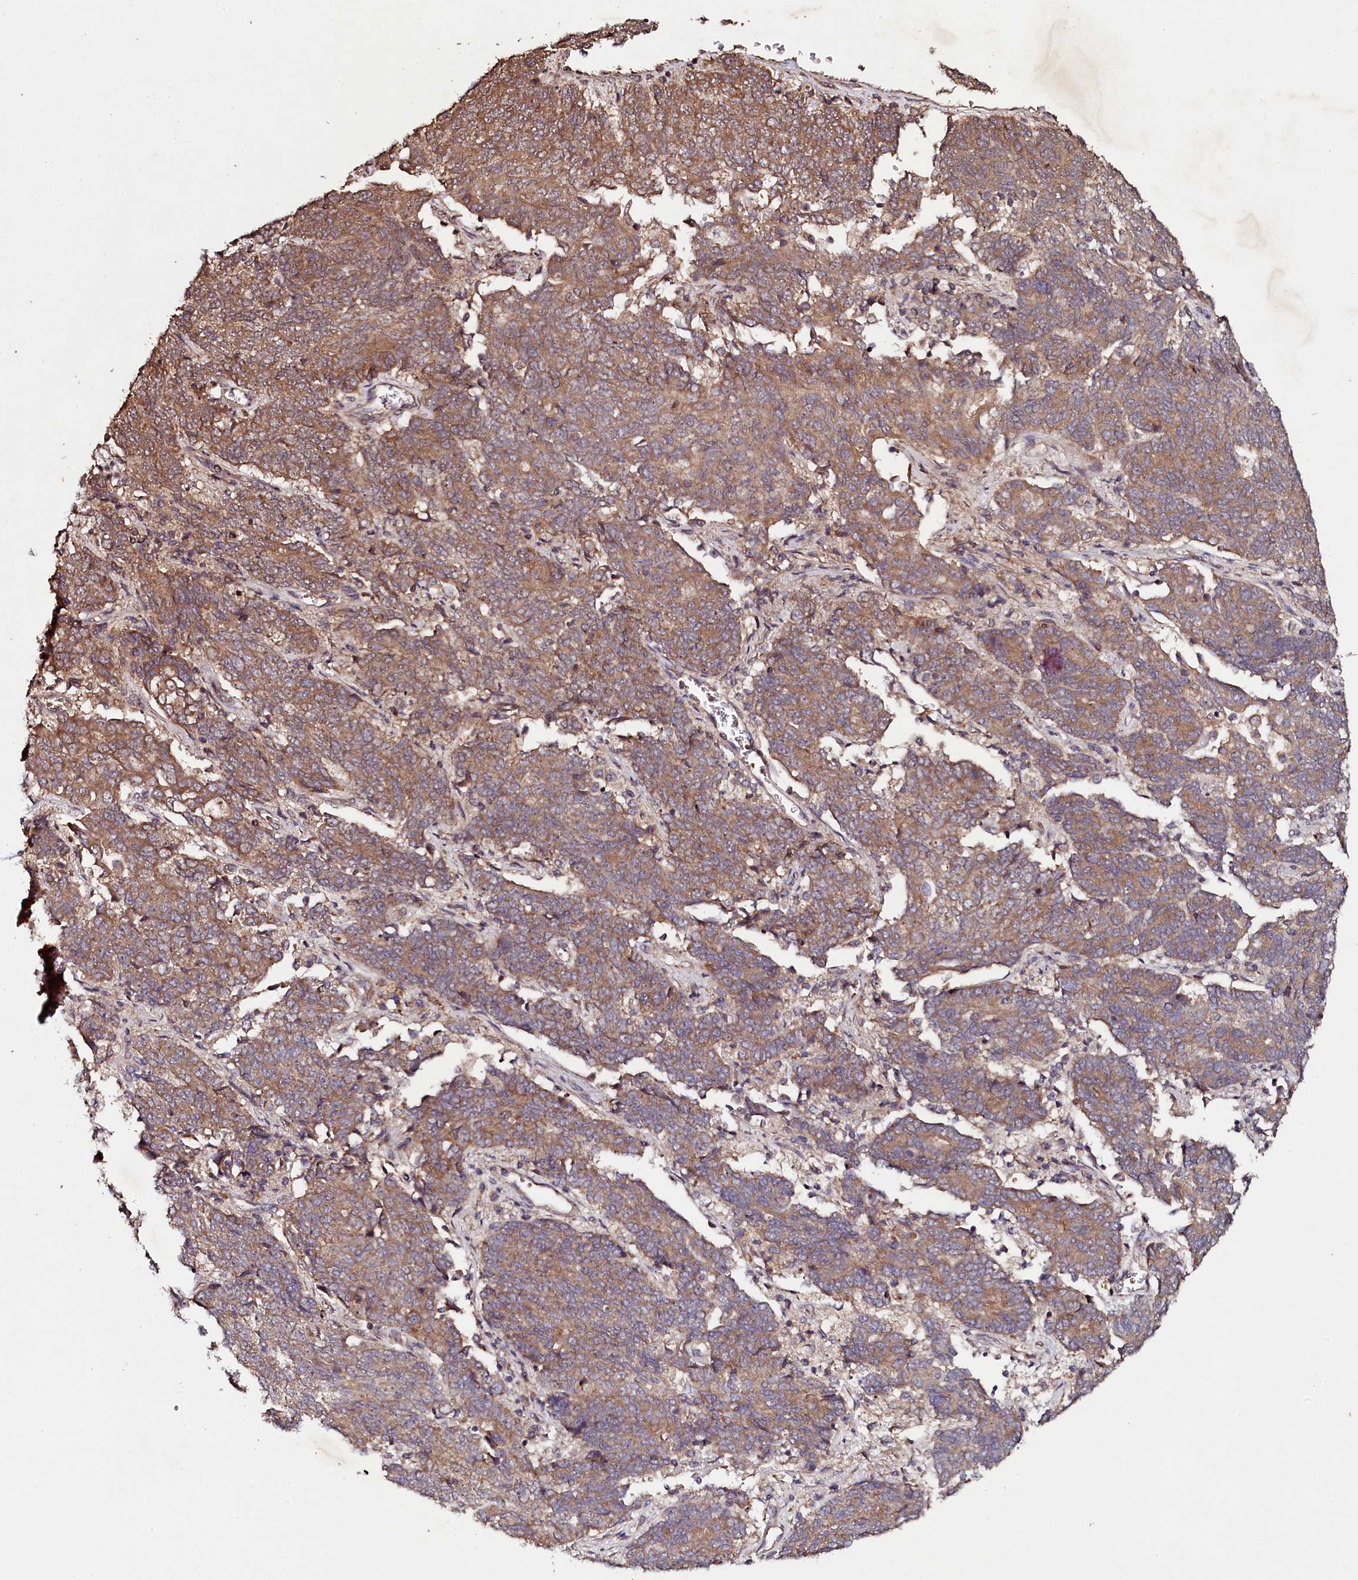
{"staining": {"intensity": "moderate", "quantity": ">75%", "location": "cytoplasmic/membranous"}, "tissue": "endometrial cancer", "cell_type": "Tumor cells", "image_type": "cancer", "snomed": [{"axis": "morphology", "description": "Adenocarcinoma, NOS"}, {"axis": "topography", "description": "Endometrium"}], "caption": "Endometrial cancer (adenocarcinoma) stained with a protein marker exhibits moderate staining in tumor cells.", "gene": "SEC24C", "patient": {"sex": "female", "age": 80}}